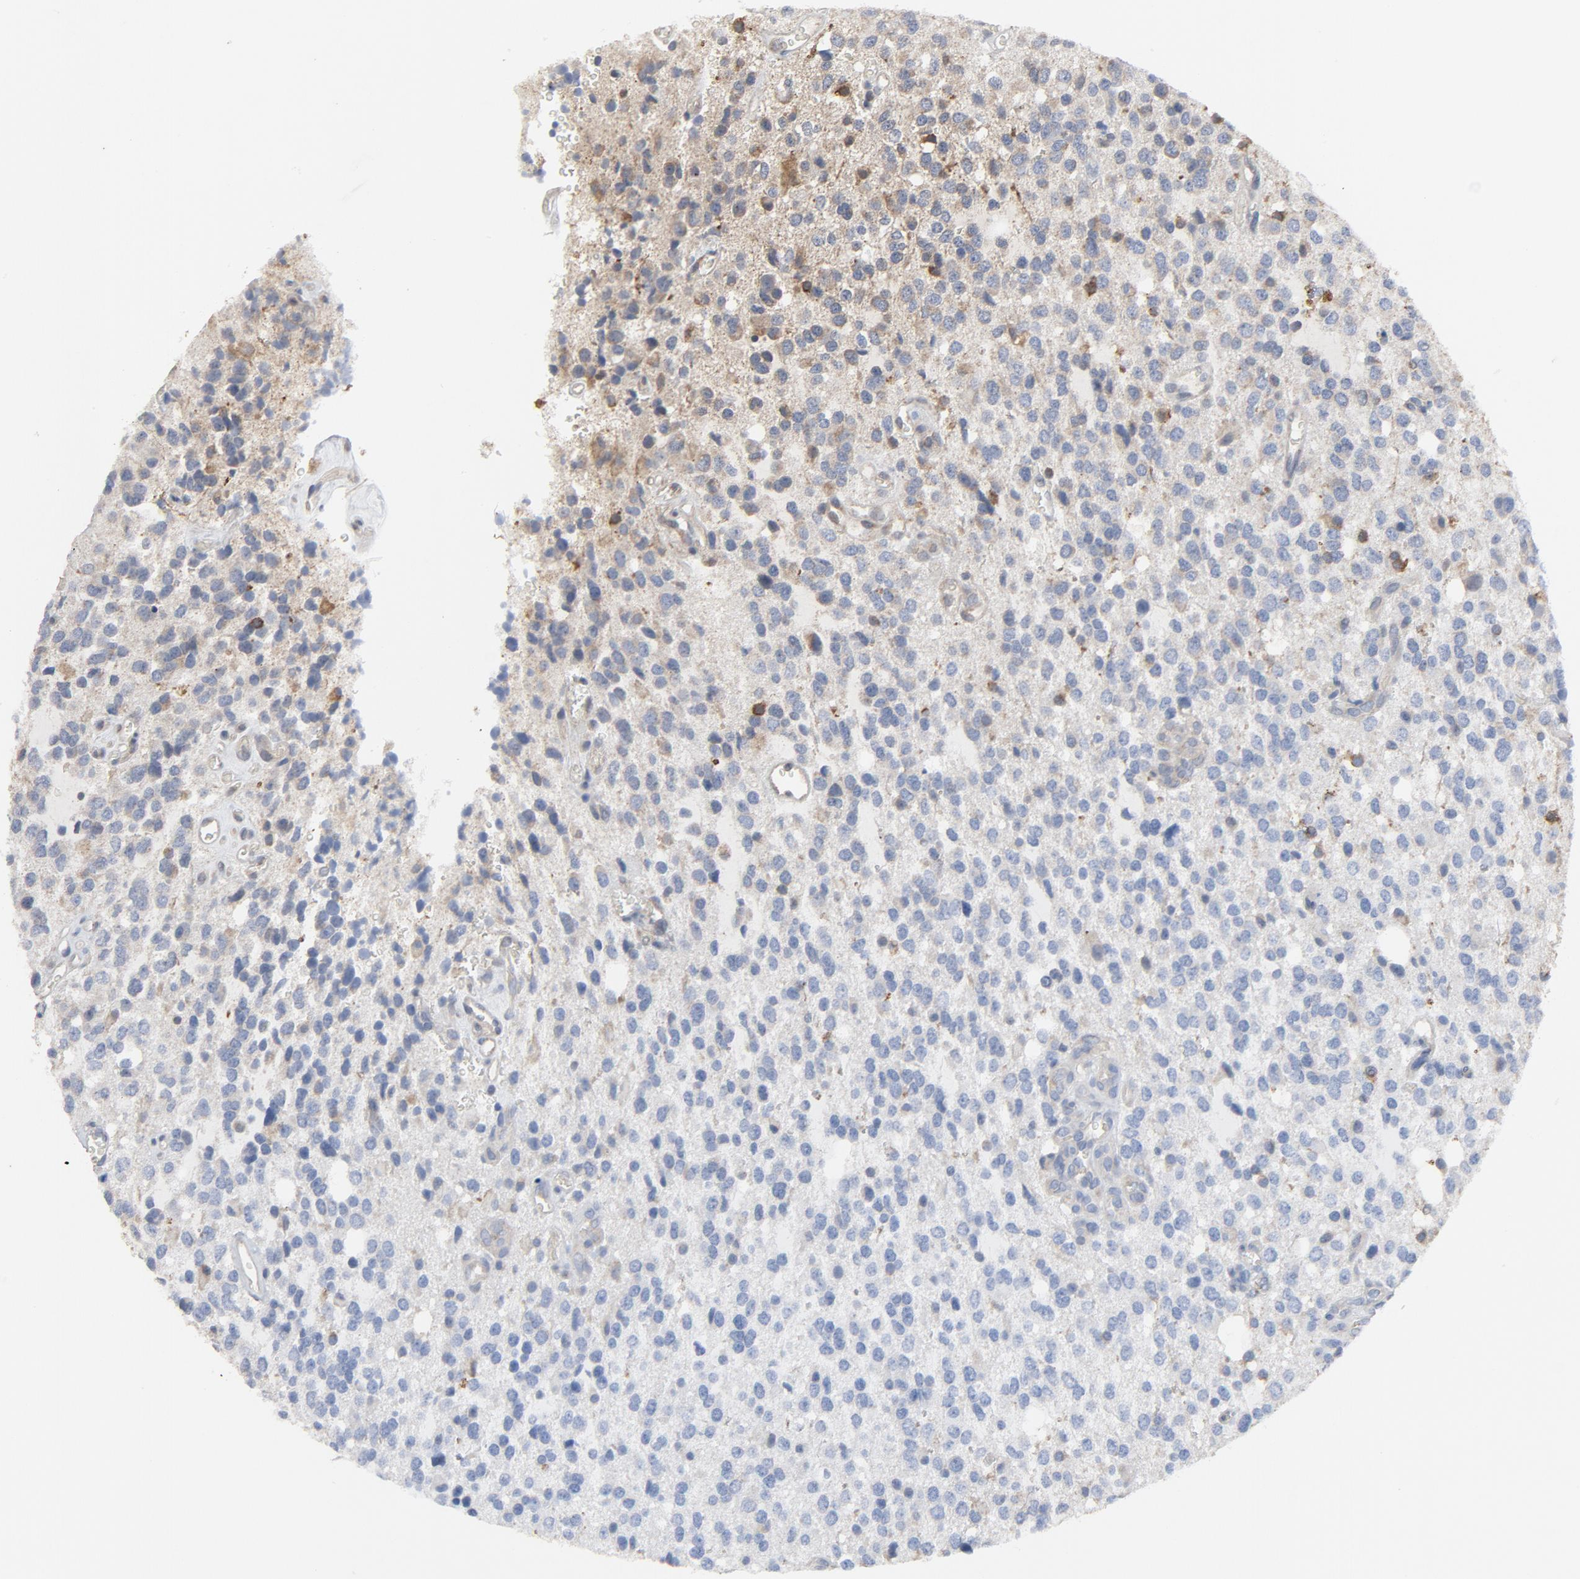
{"staining": {"intensity": "weak", "quantity": "<25%", "location": "cytoplasmic/membranous"}, "tissue": "glioma", "cell_type": "Tumor cells", "image_type": "cancer", "snomed": [{"axis": "morphology", "description": "Glioma, malignant, High grade"}, {"axis": "topography", "description": "Brain"}], "caption": "Immunohistochemistry image of neoplastic tissue: human malignant glioma (high-grade) stained with DAB demonstrates no significant protein staining in tumor cells.", "gene": "C14orf119", "patient": {"sex": "male", "age": 47}}